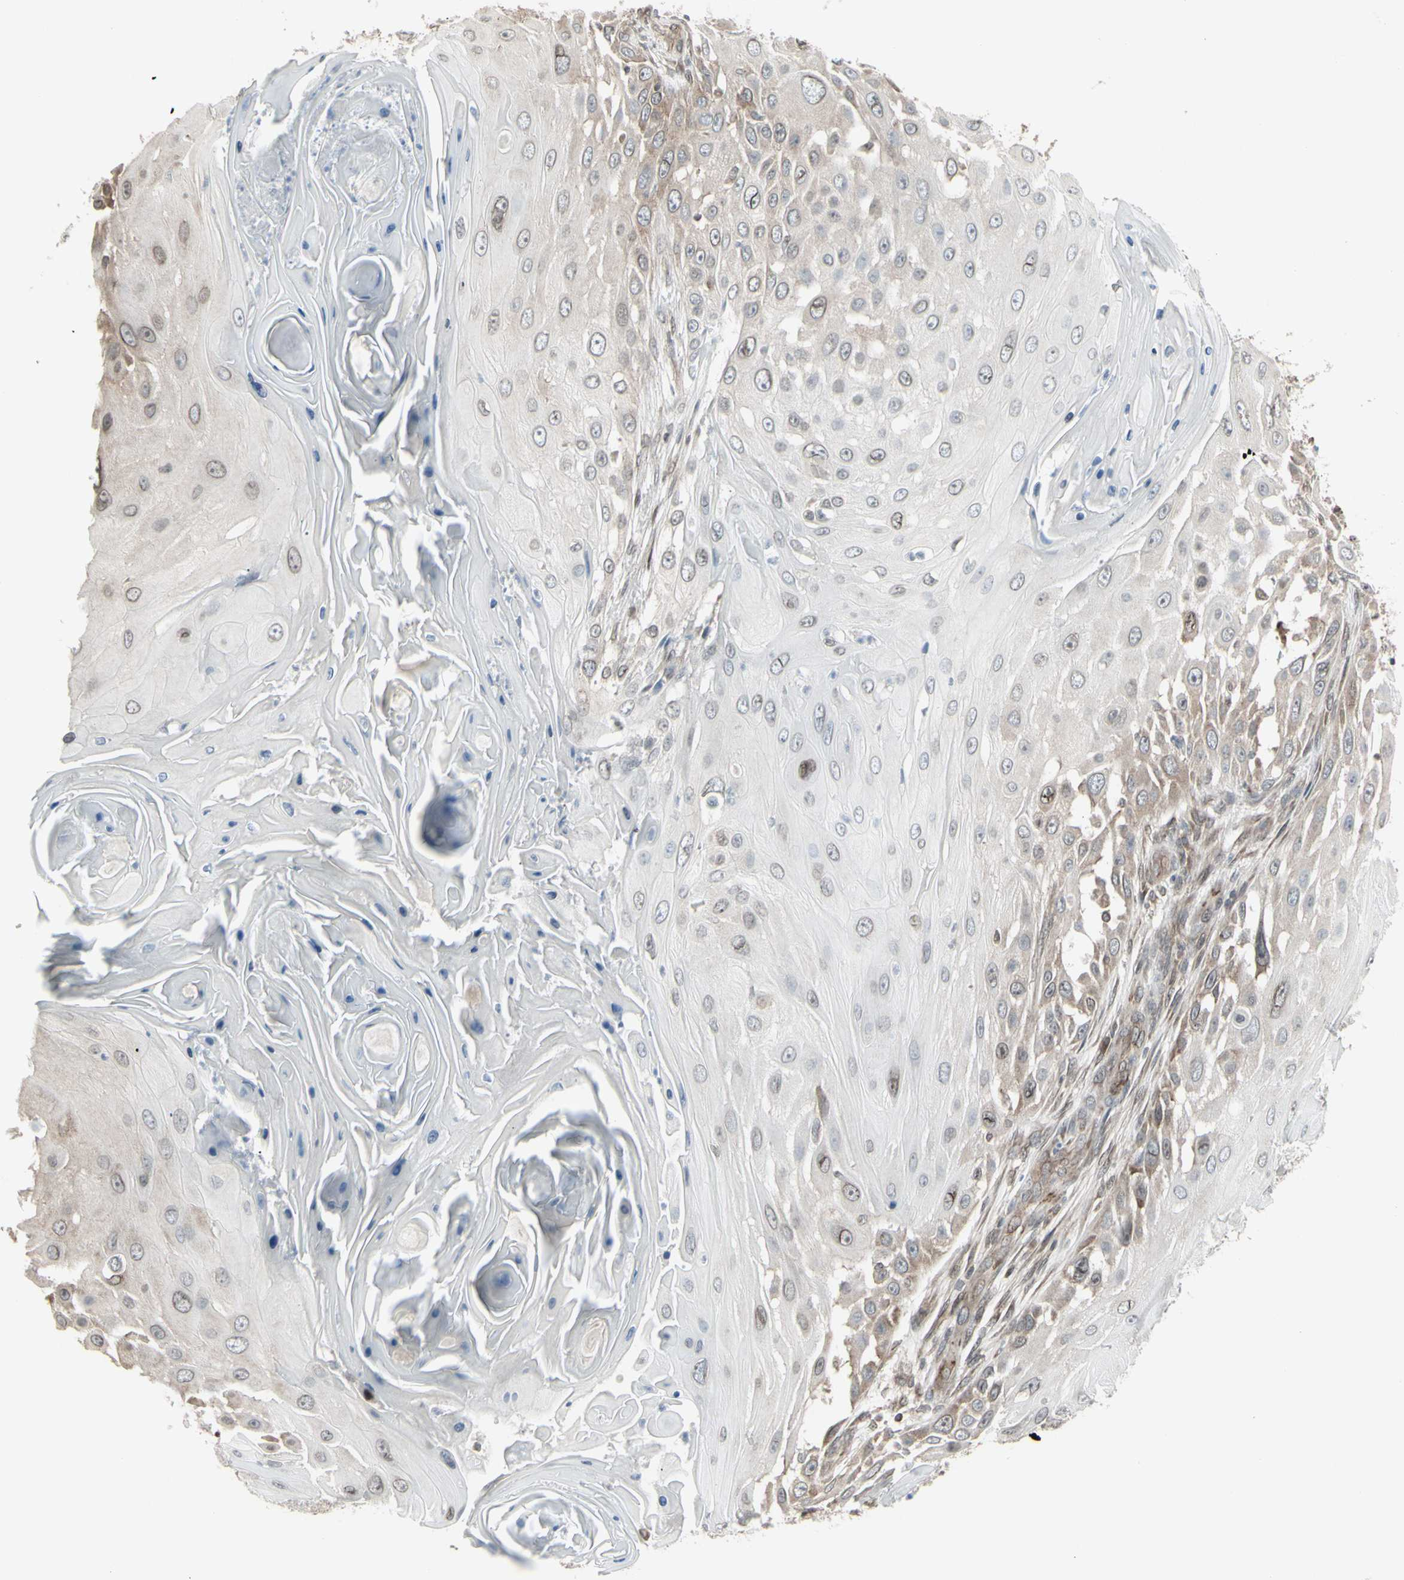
{"staining": {"intensity": "moderate", "quantity": "25%-75%", "location": "cytoplasmic/membranous,nuclear"}, "tissue": "skin cancer", "cell_type": "Tumor cells", "image_type": "cancer", "snomed": [{"axis": "morphology", "description": "Squamous cell carcinoma, NOS"}, {"axis": "topography", "description": "Skin"}], "caption": "Protein positivity by immunohistochemistry shows moderate cytoplasmic/membranous and nuclear expression in approximately 25%-75% of tumor cells in squamous cell carcinoma (skin).", "gene": "DTX3L", "patient": {"sex": "female", "age": 44}}